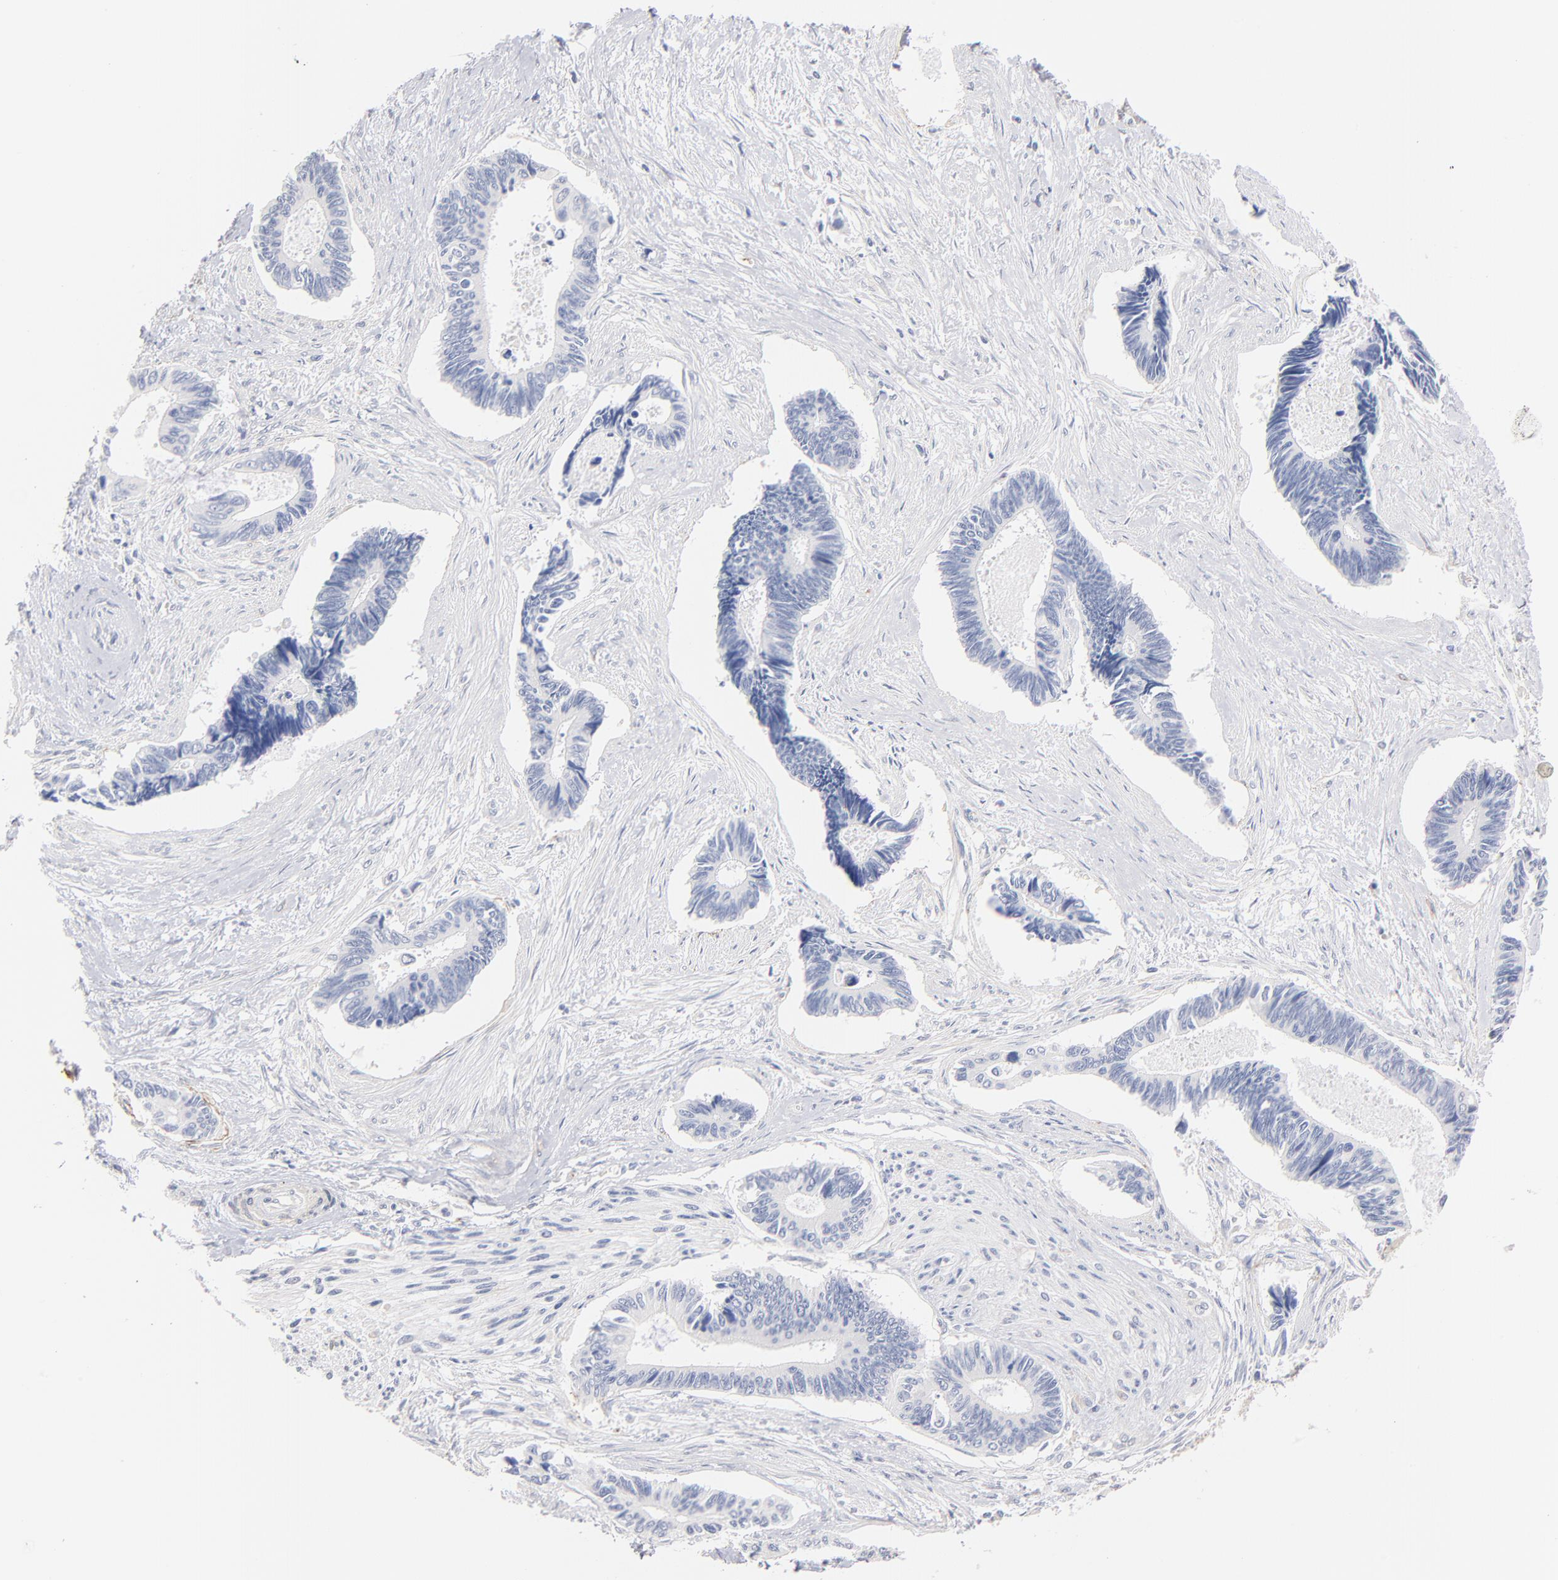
{"staining": {"intensity": "negative", "quantity": "none", "location": "none"}, "tissue": "pancreatic cancer", "cell_type": "Tumor cells", "image_type": "cancer", "snomed": [{"axis": "morphology", "description": "Adenocarcinoma, NOS"}, {"axis": "topography", "description": "Pancreas"}], "caption": "High power microscopy image of an immunohistochemistry histopathology image of pancreatic cancer, revealing no significant expression in tumor cells.", "gene": "ITGA8", "patient": {"sex": "female", "age": 70}}